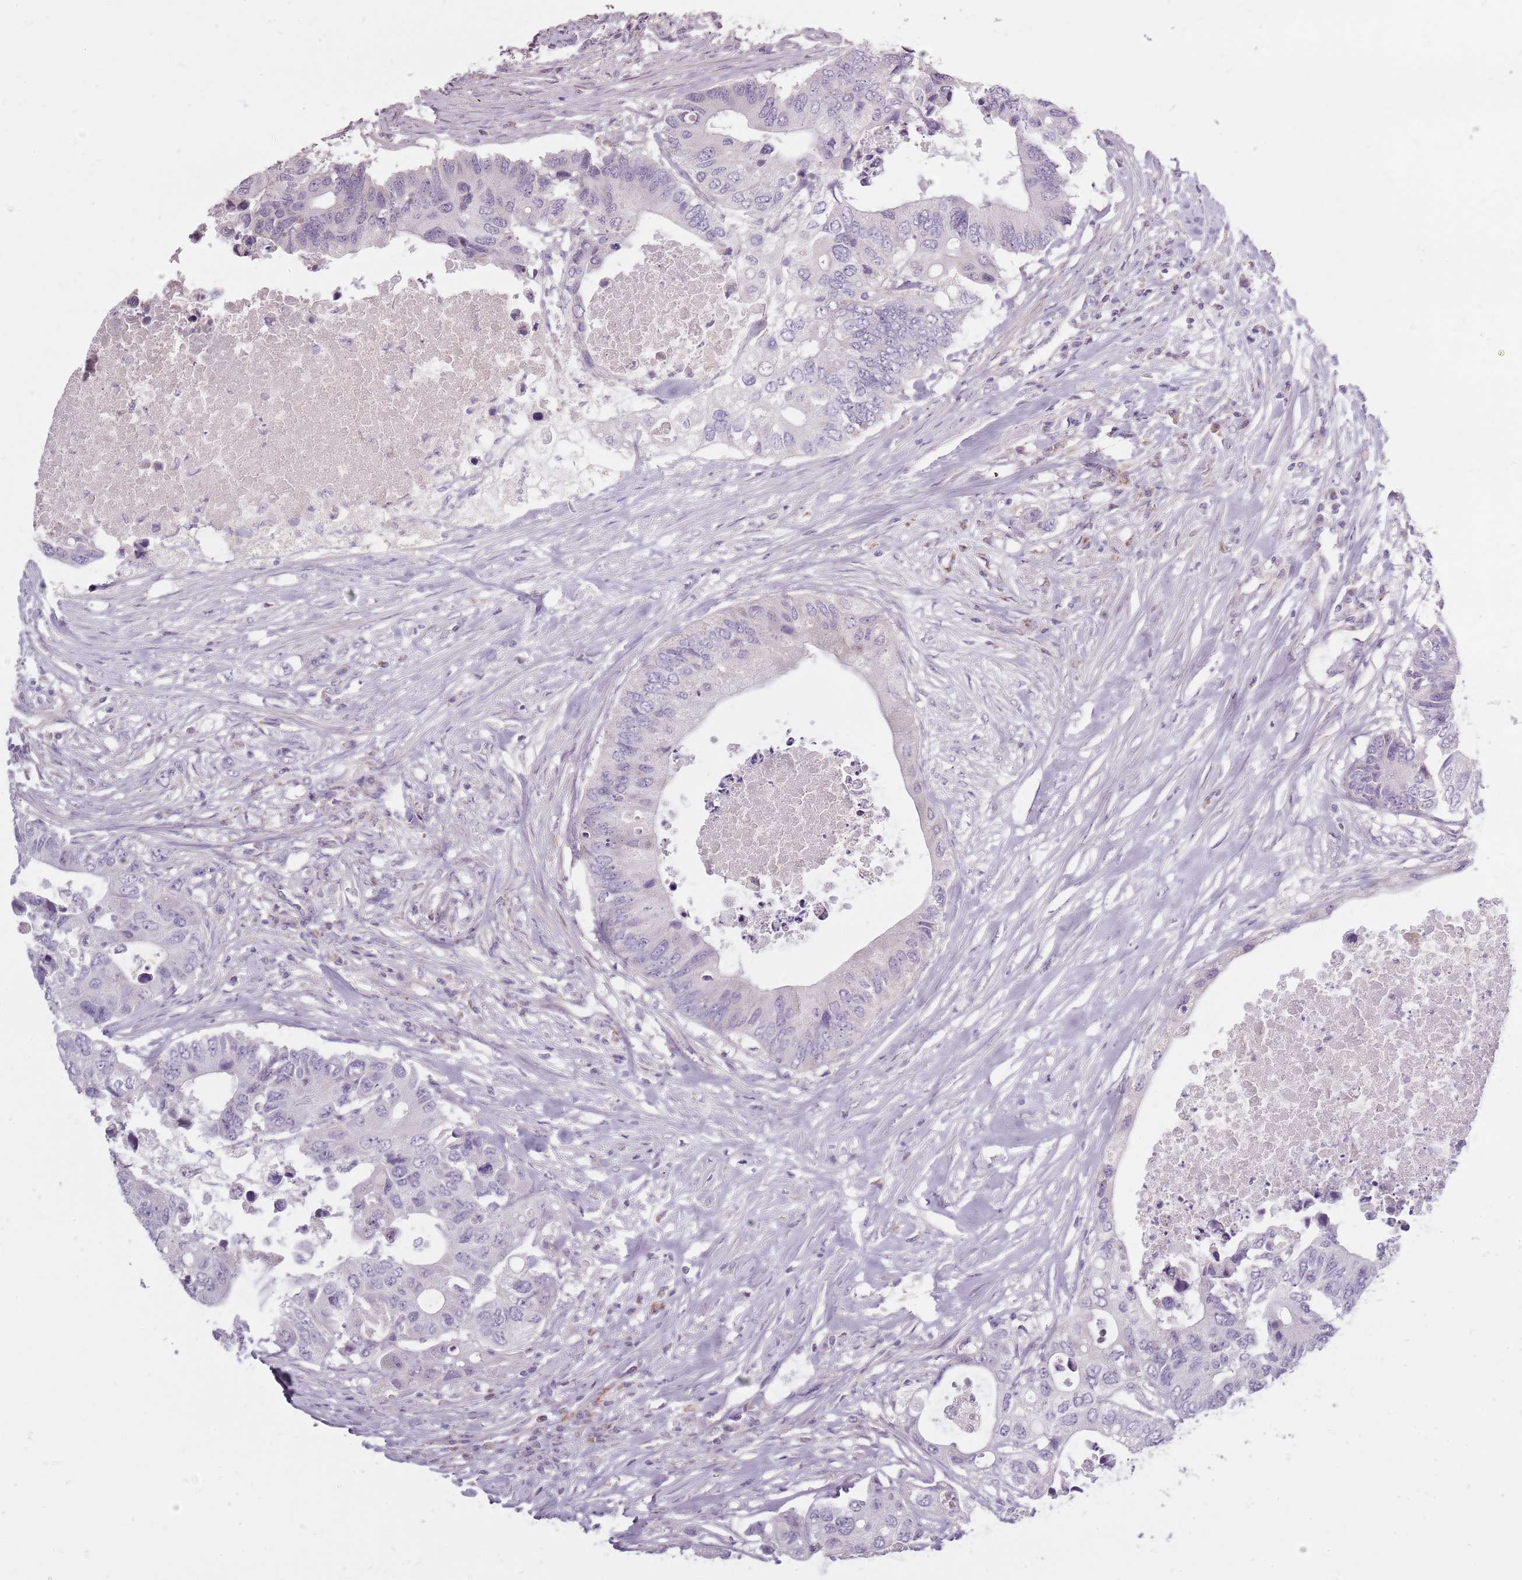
{"staining": {"intensity": "negative", "quantity": "none", "location": "none"}, "tissue": "colorectal cancer", "cell_type": "Tumor cells", "image_type": "cancer", "snomed": [{"axis": "morphology", "description": "Adenocarcinoma, NOS"}, {"axis": "topography", "description": "Colon"}], "caption": "IHC image of neoplastic tissue: human colorectal cancer stained with DAB shows no significant protein staining in tumor cells.", "gene": "SYNGR3", "patient": {"sex": "male", "age": 71}}